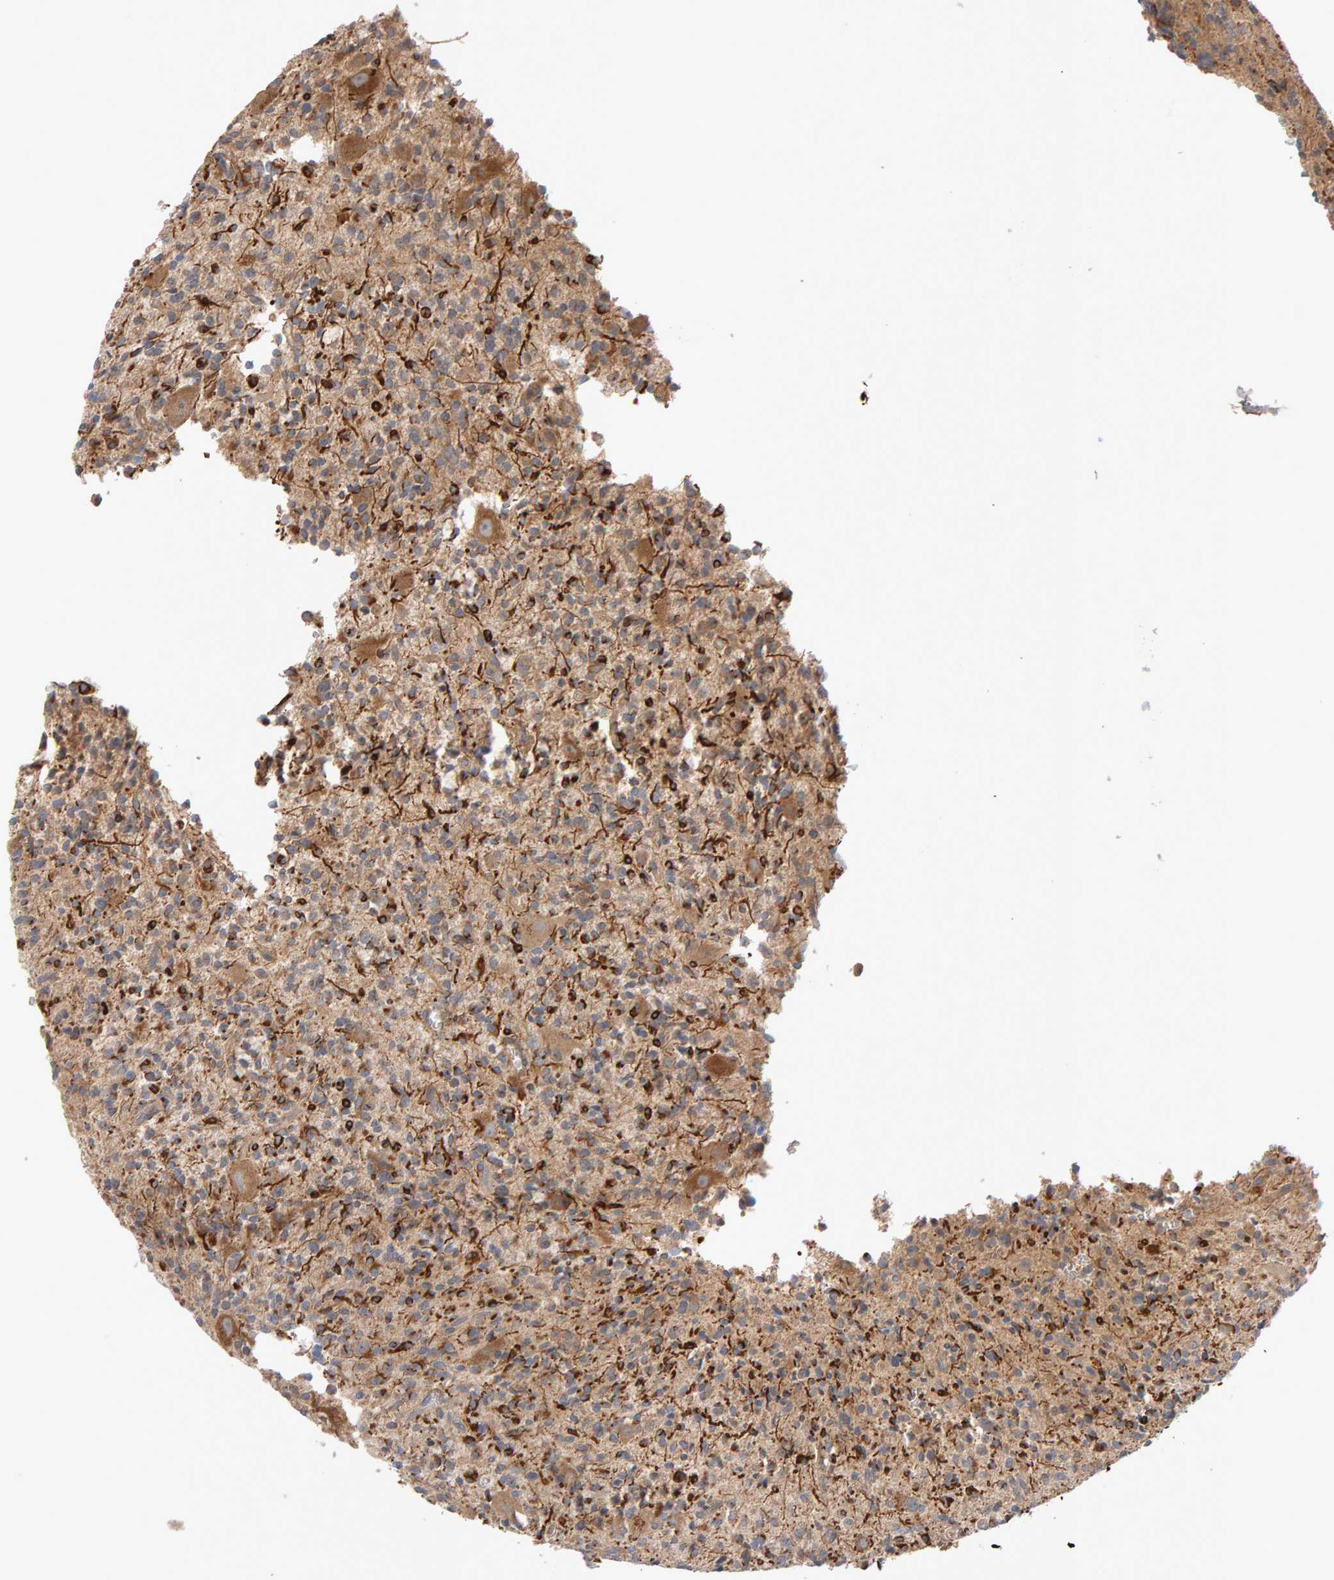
{"staining": {"intensity": "weak", "quantity": ">75%", "location": "cytoplasmic/membranous"}, "tissue": "glioma", "cell_type": "Tumor cells", "image_type": "cancer", "snomed": [{"axis": "morphology", "description": "Glioma, malignant, High grade"}, {"axis": "topography", "description": "Brain"}], "caption": "This is an image of immunohistochemistry (IHC) staining of malignant glioma (high-grade), which shows weak positivity in the cytoplasmic/membranous of tumor cells.", "gene": "RNF19A", "patient": {"sex": "male", "age": 34}}